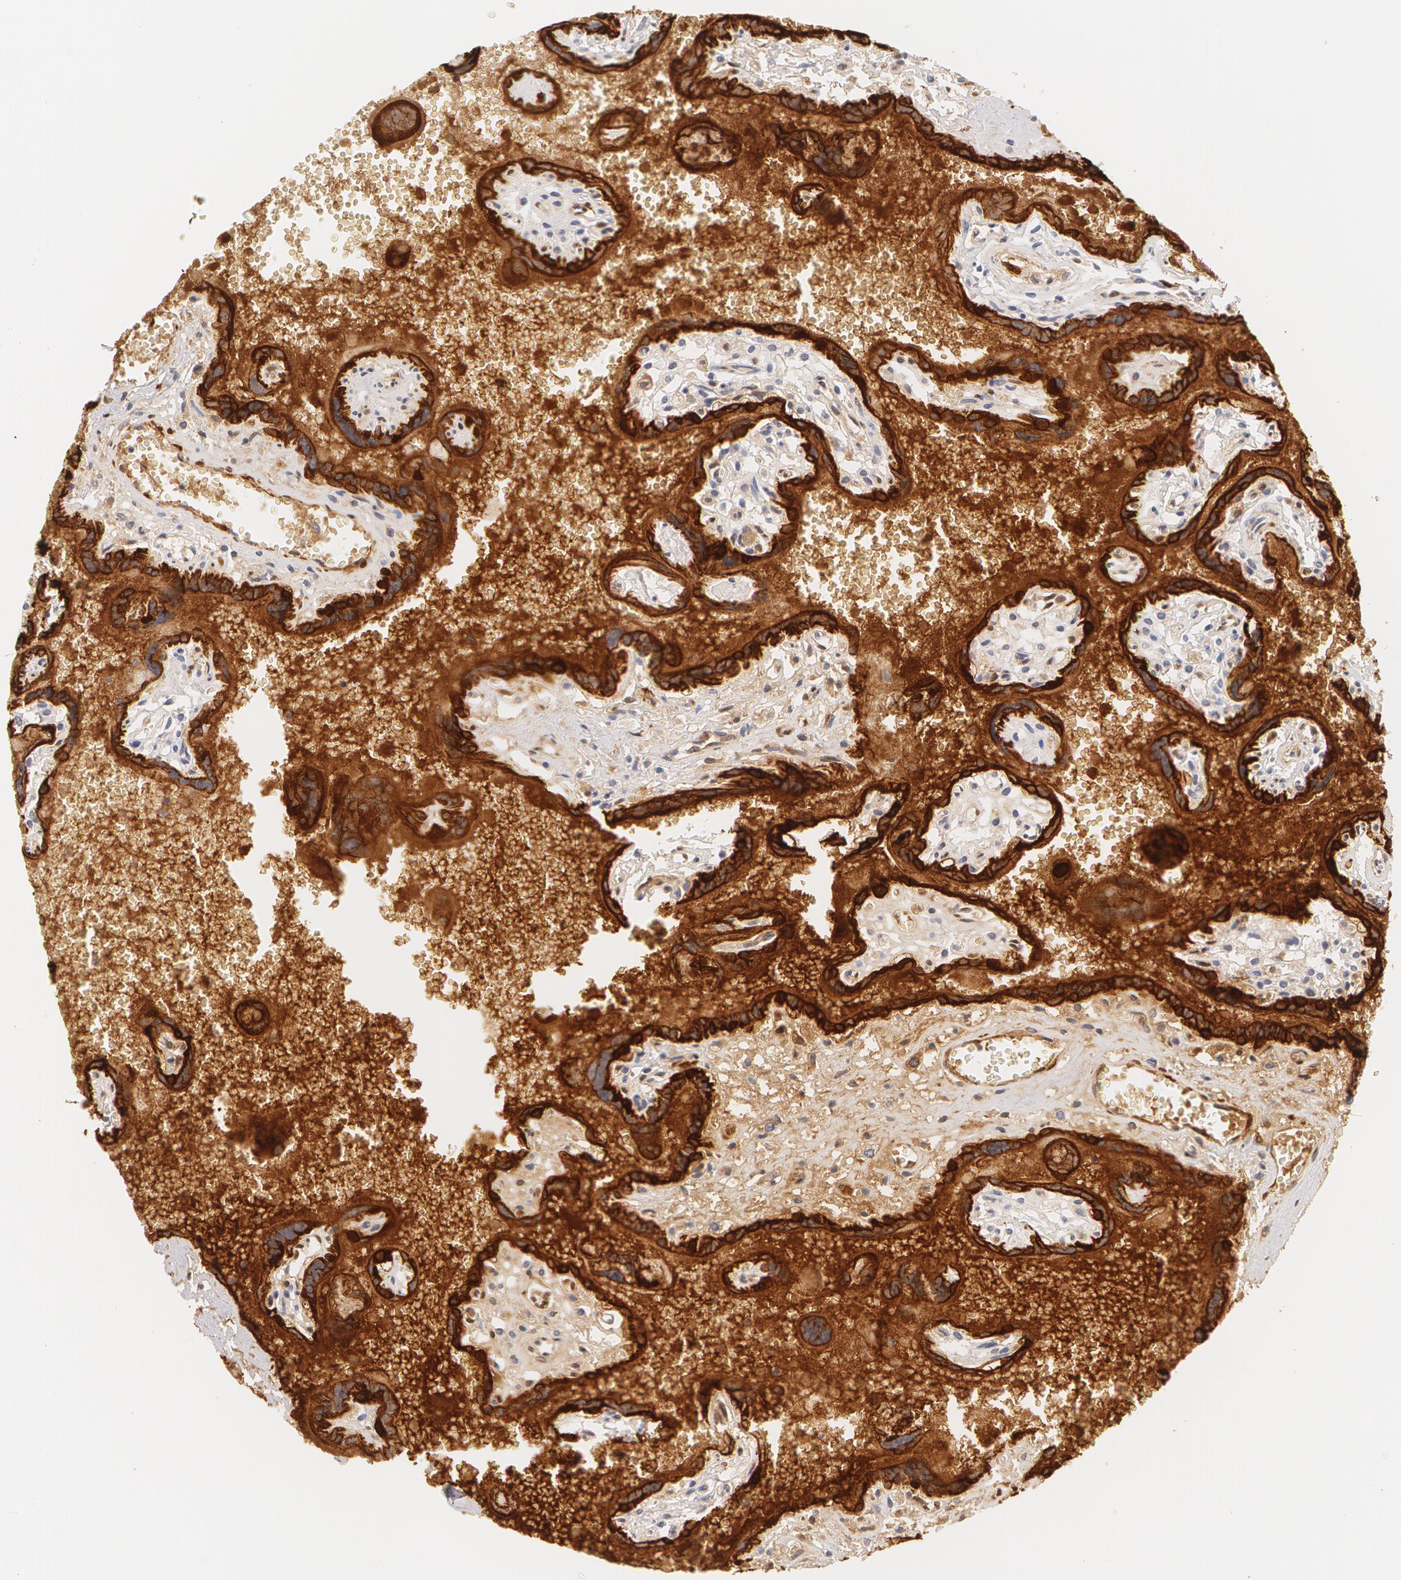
{"staining": {"intensity": "moderate", "quantity": ">75%", "location": "cytoplasmic/membranous"}, "tissue": "placenta", "cell_type": "Decidual cells", "image_type": "normal", "snomed": [{"axis": "morphology", "description": "Normal tissue, NOS"}, {"axis": "topography", "description": "Placenta"}], "caption": "Brown immunohistochemical staining in unremarkable human placenta demonstrates moderate cytoplasmic/membranous expression in about >75% of decidual cells. The protein is shown in brown color, while the nuclei are stained blue.", "gene": "KRT8", "patient": {"sex": "female", "age": 40}}